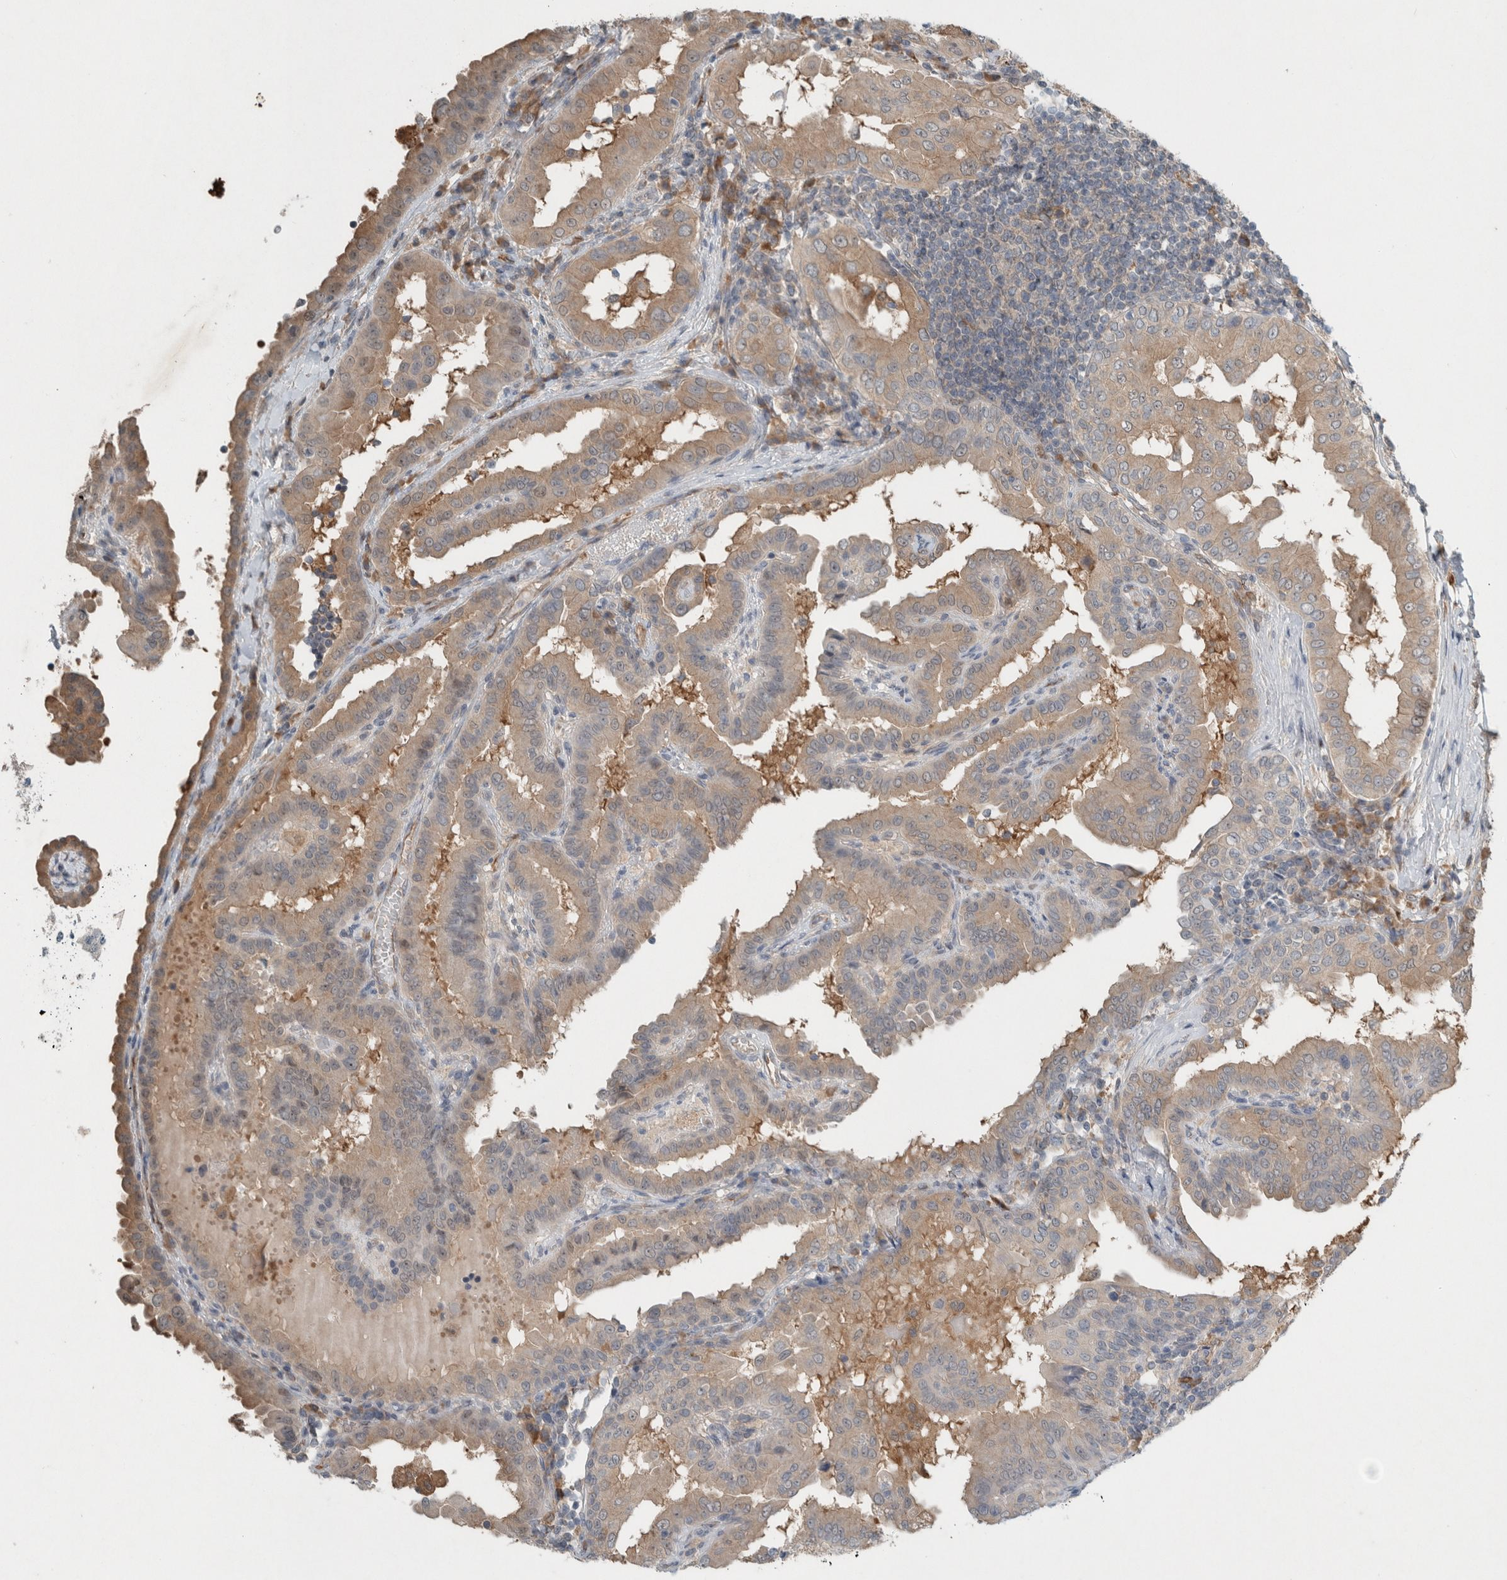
{"staining": {"intensity": "weak", "quantity": ">75%", "location": "cytoplasmic/membranous"}, "tissue": "thyroid cancer", "cell_type": "Tumor cells", "image_type": "cancer", "snomed": [{"axis": "morphology", "description": "Papillary adenocarcinoma, NOS"}, {"axis": "topography", "description": "Thyroid gland"}], "caption": "Weak cytoplasmic/membranous positivity is seen in approximately >75% of tumor cells in thyroid papillary adenocarcinoma. The staining was performed using DAB to visualize the protein expression in brown, while the nuclei were stained in blue with hematoxylin (Magnification: 20x).", "gene": "RALGDS", "patient": {"sex": "male", "age": 33}}